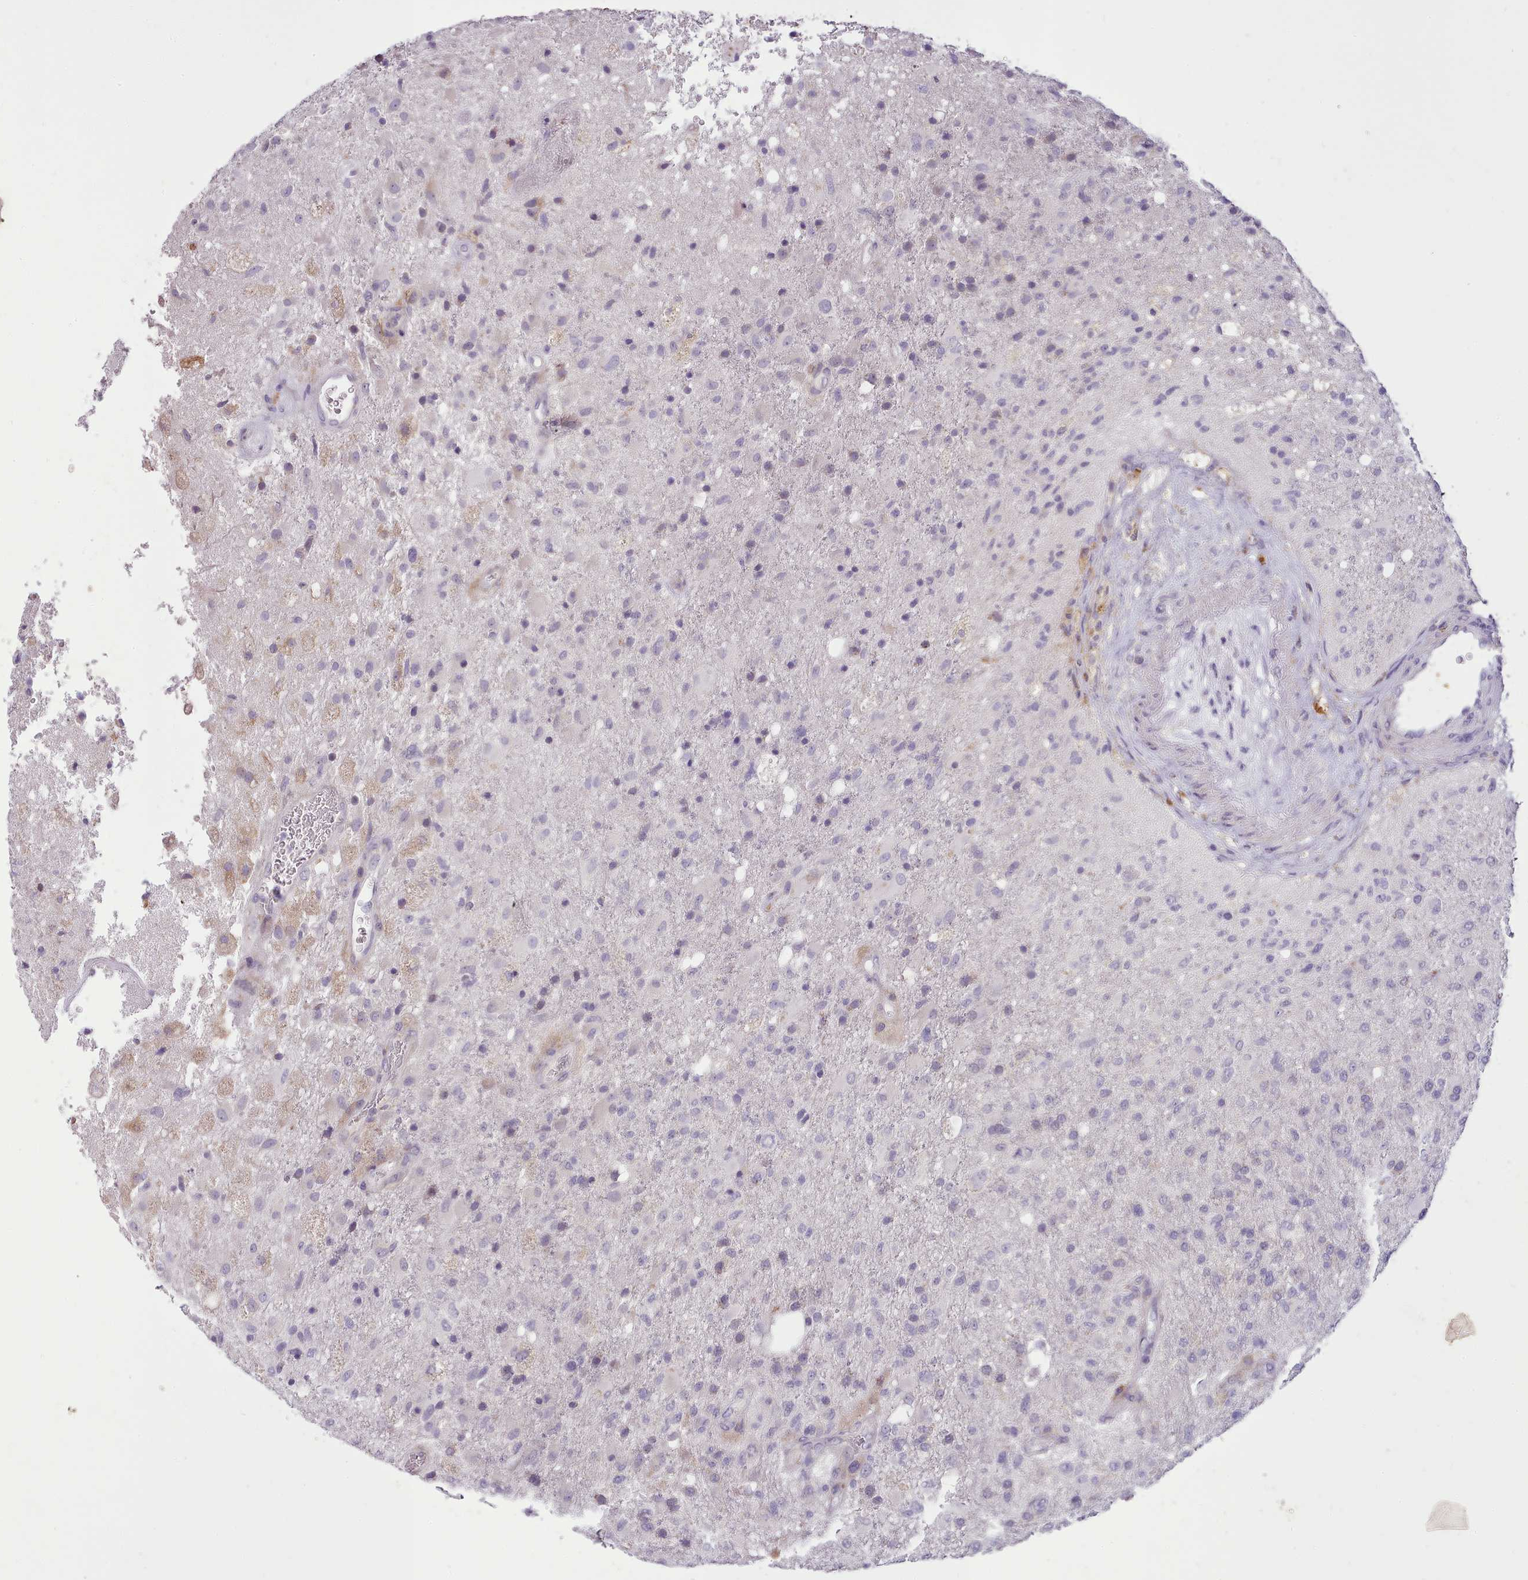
{"staining": {"intensity": "negative", "quantity": "none", "location": "none"}, "tissue": "glioma", "cell_type": "Tumor cells", "image_type": "cancer", "snomed": [{"axis": "morphology", "description": "Glioma, malignant, High grade"}, {"axis": "topography", "description": "Brain"}], "caption": "High power microscopy image of an immunohistochemistry photomicrograph of glioma, revealing no significant staining in tumor cells.", "gene": "FAM83E", "patient": {"sex": "female", "age": 74}}